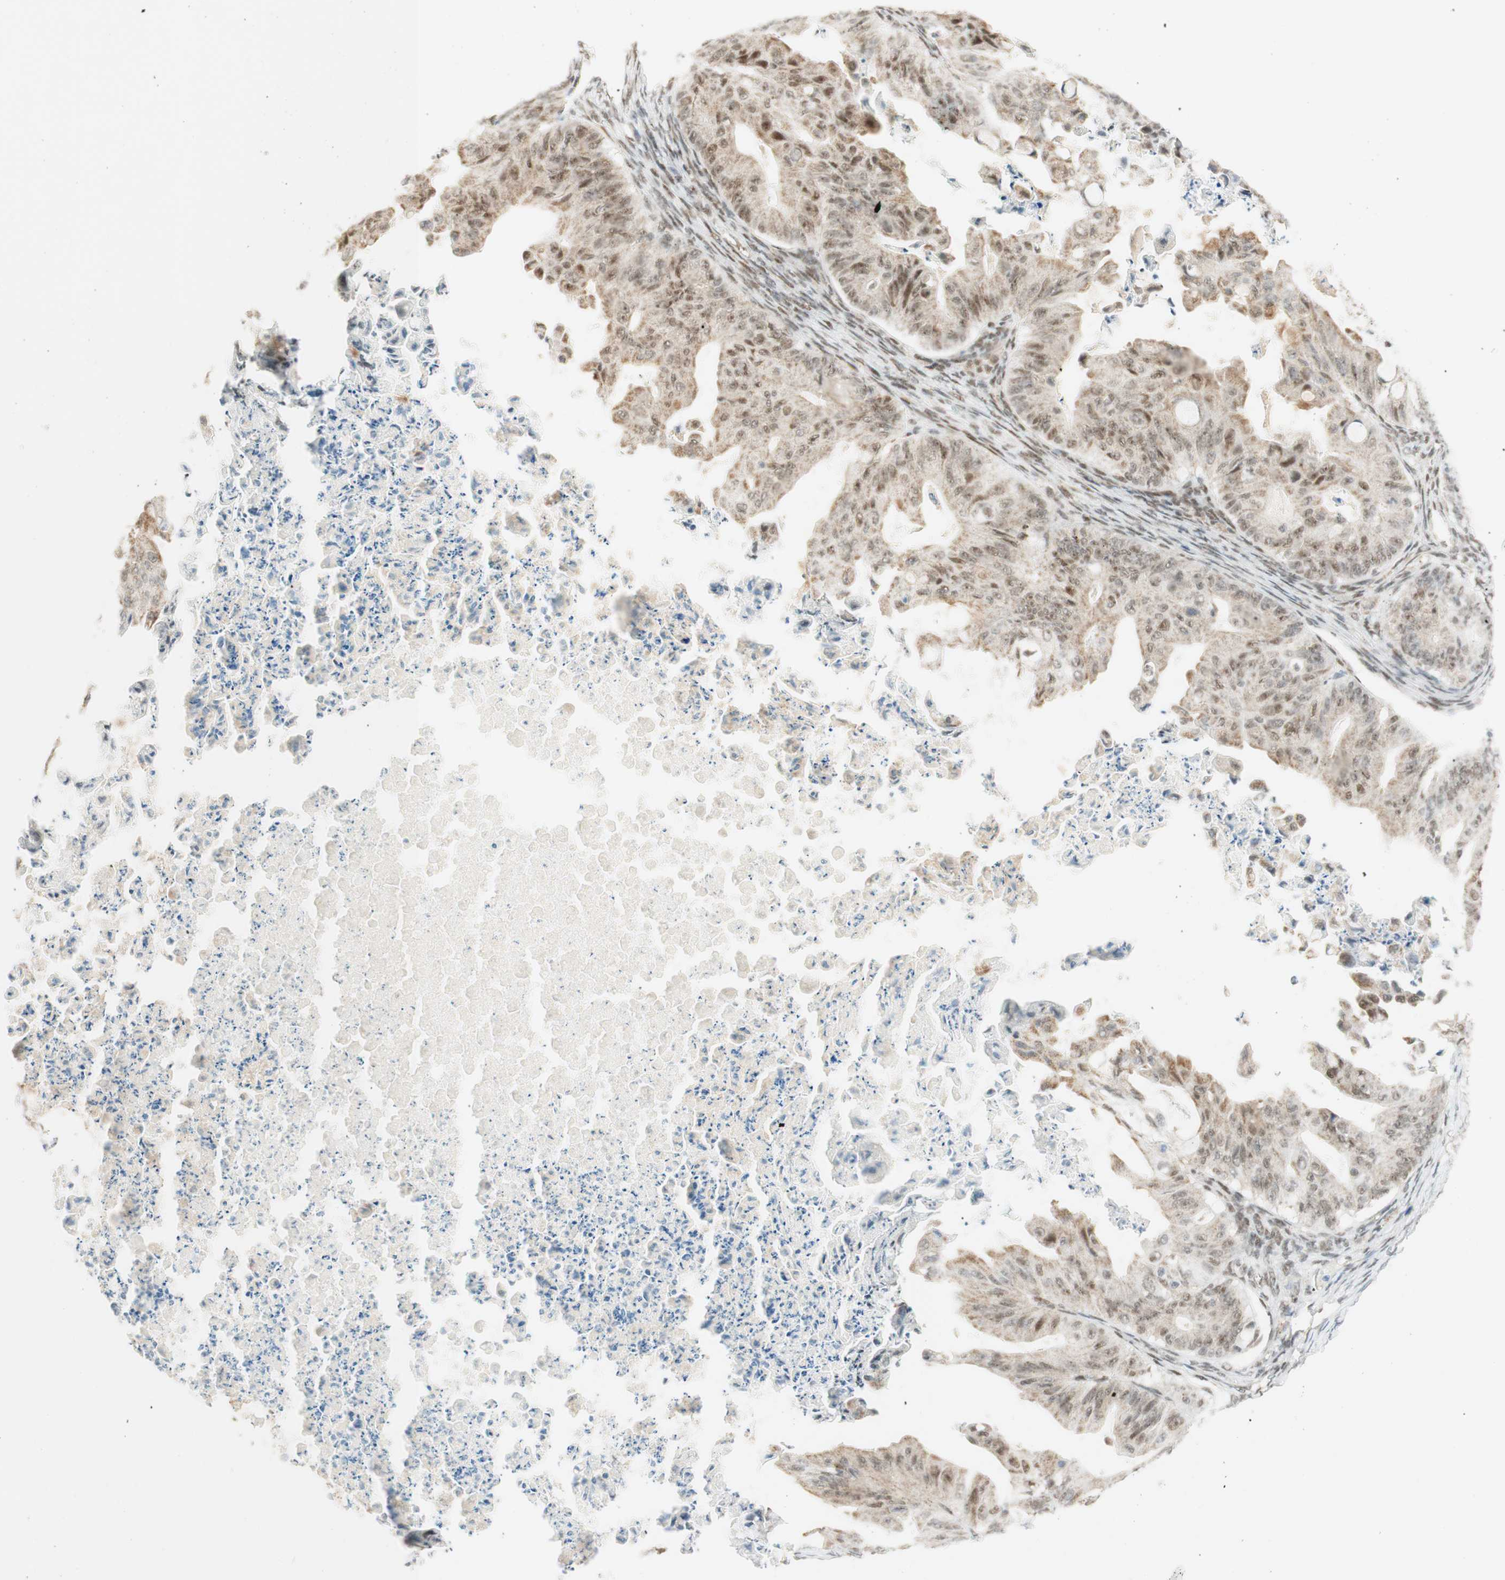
{"staining": {"intensity": "weak", "quantity": ">75%", "location": "cytoplasmic/membranous,nuclear"}, "tissue": "ovarian cancer", "cell_type": "Tumor cells", "image_type": "cancer", "snomed": [{"axis": "morphology", "description": "Cystadenocarcinoma, mucinous, NOS"}, {"axis": "topography", "description": "Ovary"}], "caption": "Weak cytoplasmic/membranous and nuclear protein expression is seen in about >75% of tumor cells in ovarian cancer (mucinous cystadenocarcinoma).", "gene": "ZNF782", "patient": {"sex": "female", "age": 37}}